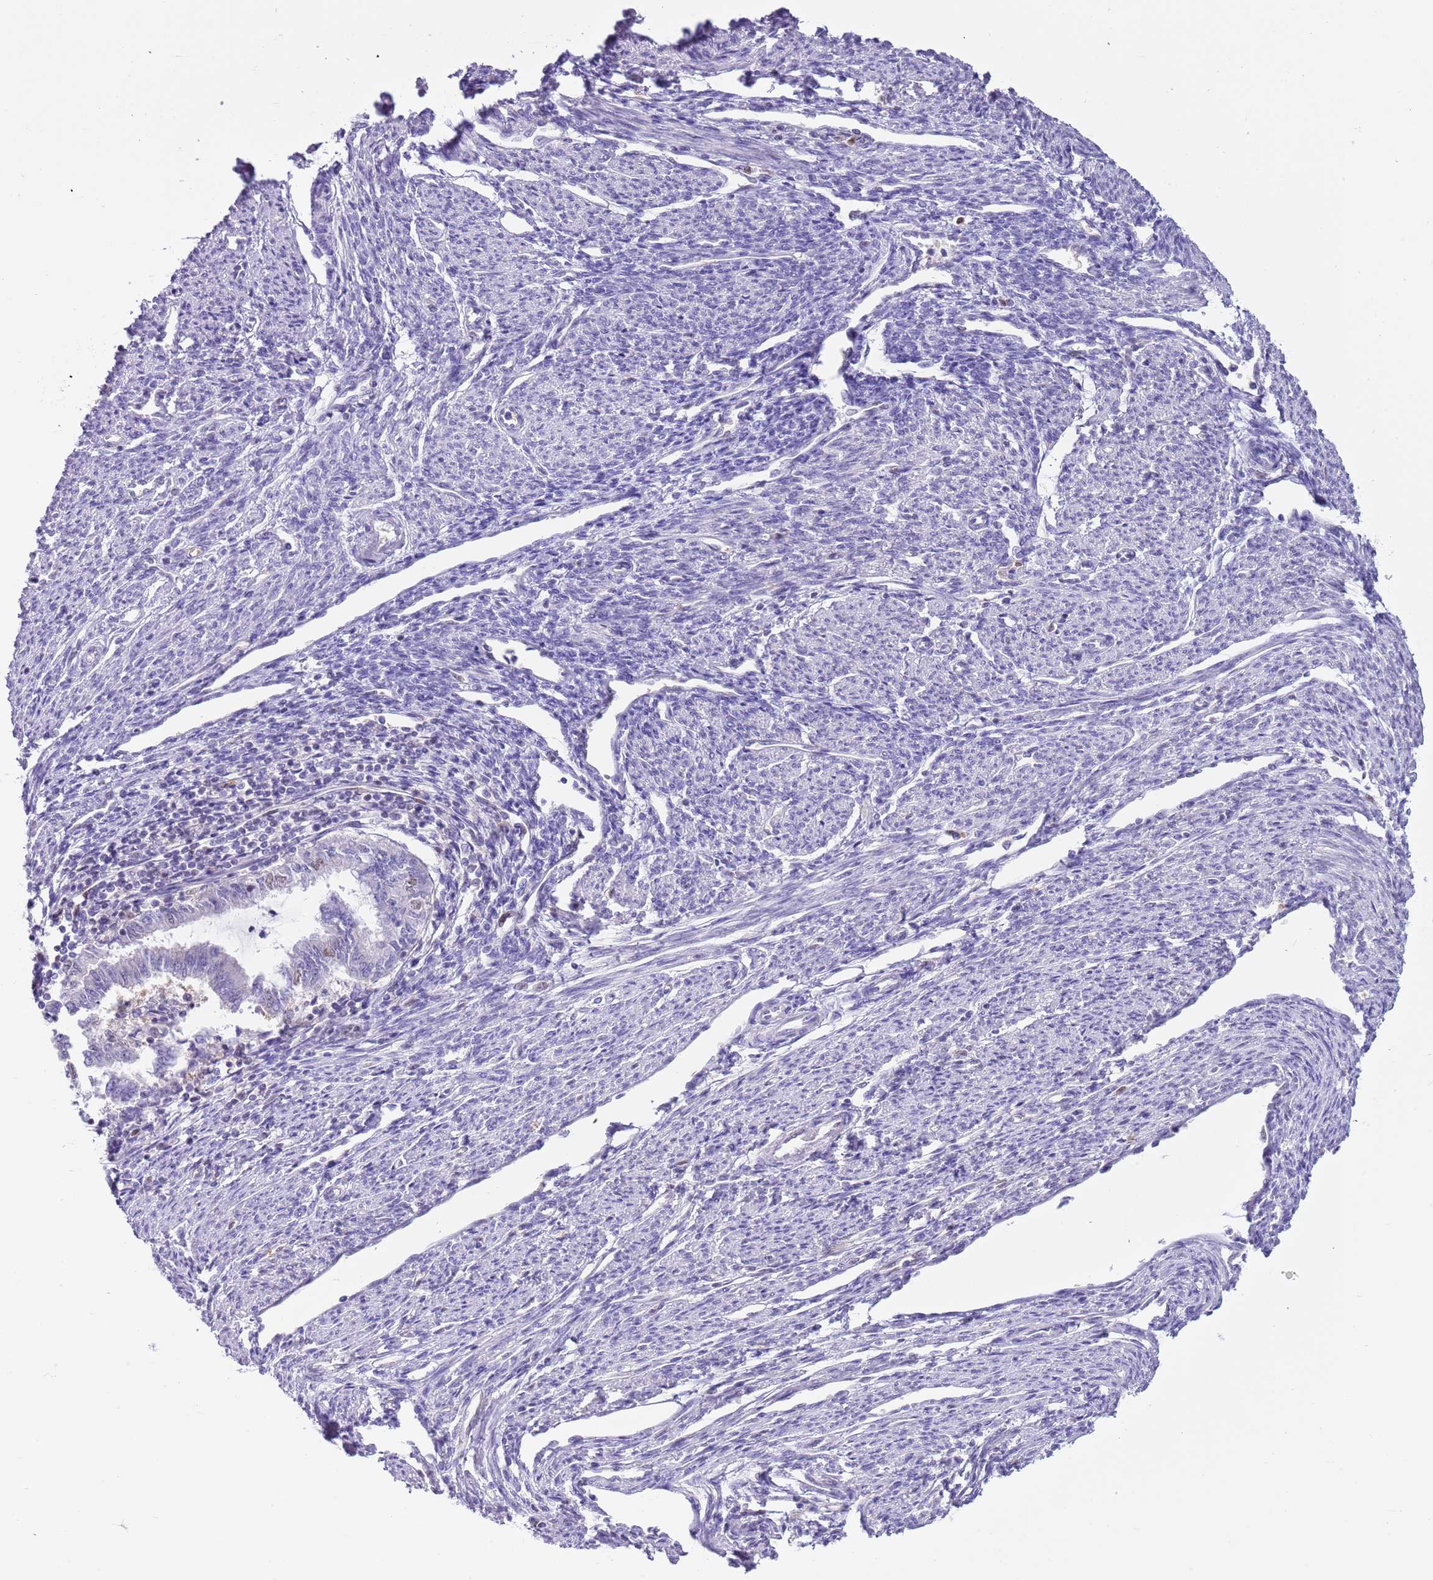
{"staining": {"intensity": "moderate", "quantity": "<25%", "location": "nuclear"}, "tissue": "endometrial cancer", "cell_type": "Tumor cells", "image_type": "cancer", "snomed": [{"axis": "morphology", "description": "Adenocarcinoma, NOS"}, {"axis": "topography", "description": "Endometrium"}], "caption": "Immunohistochemistry micrograph of endometrial adenocarcinoma stained for a protein (brown), which demonstrates low levels of moderate nuclear staining in approximately <25% of tumor cells.", "gene": "DDI2", "patient": {"sex": "female", "age": 79}}